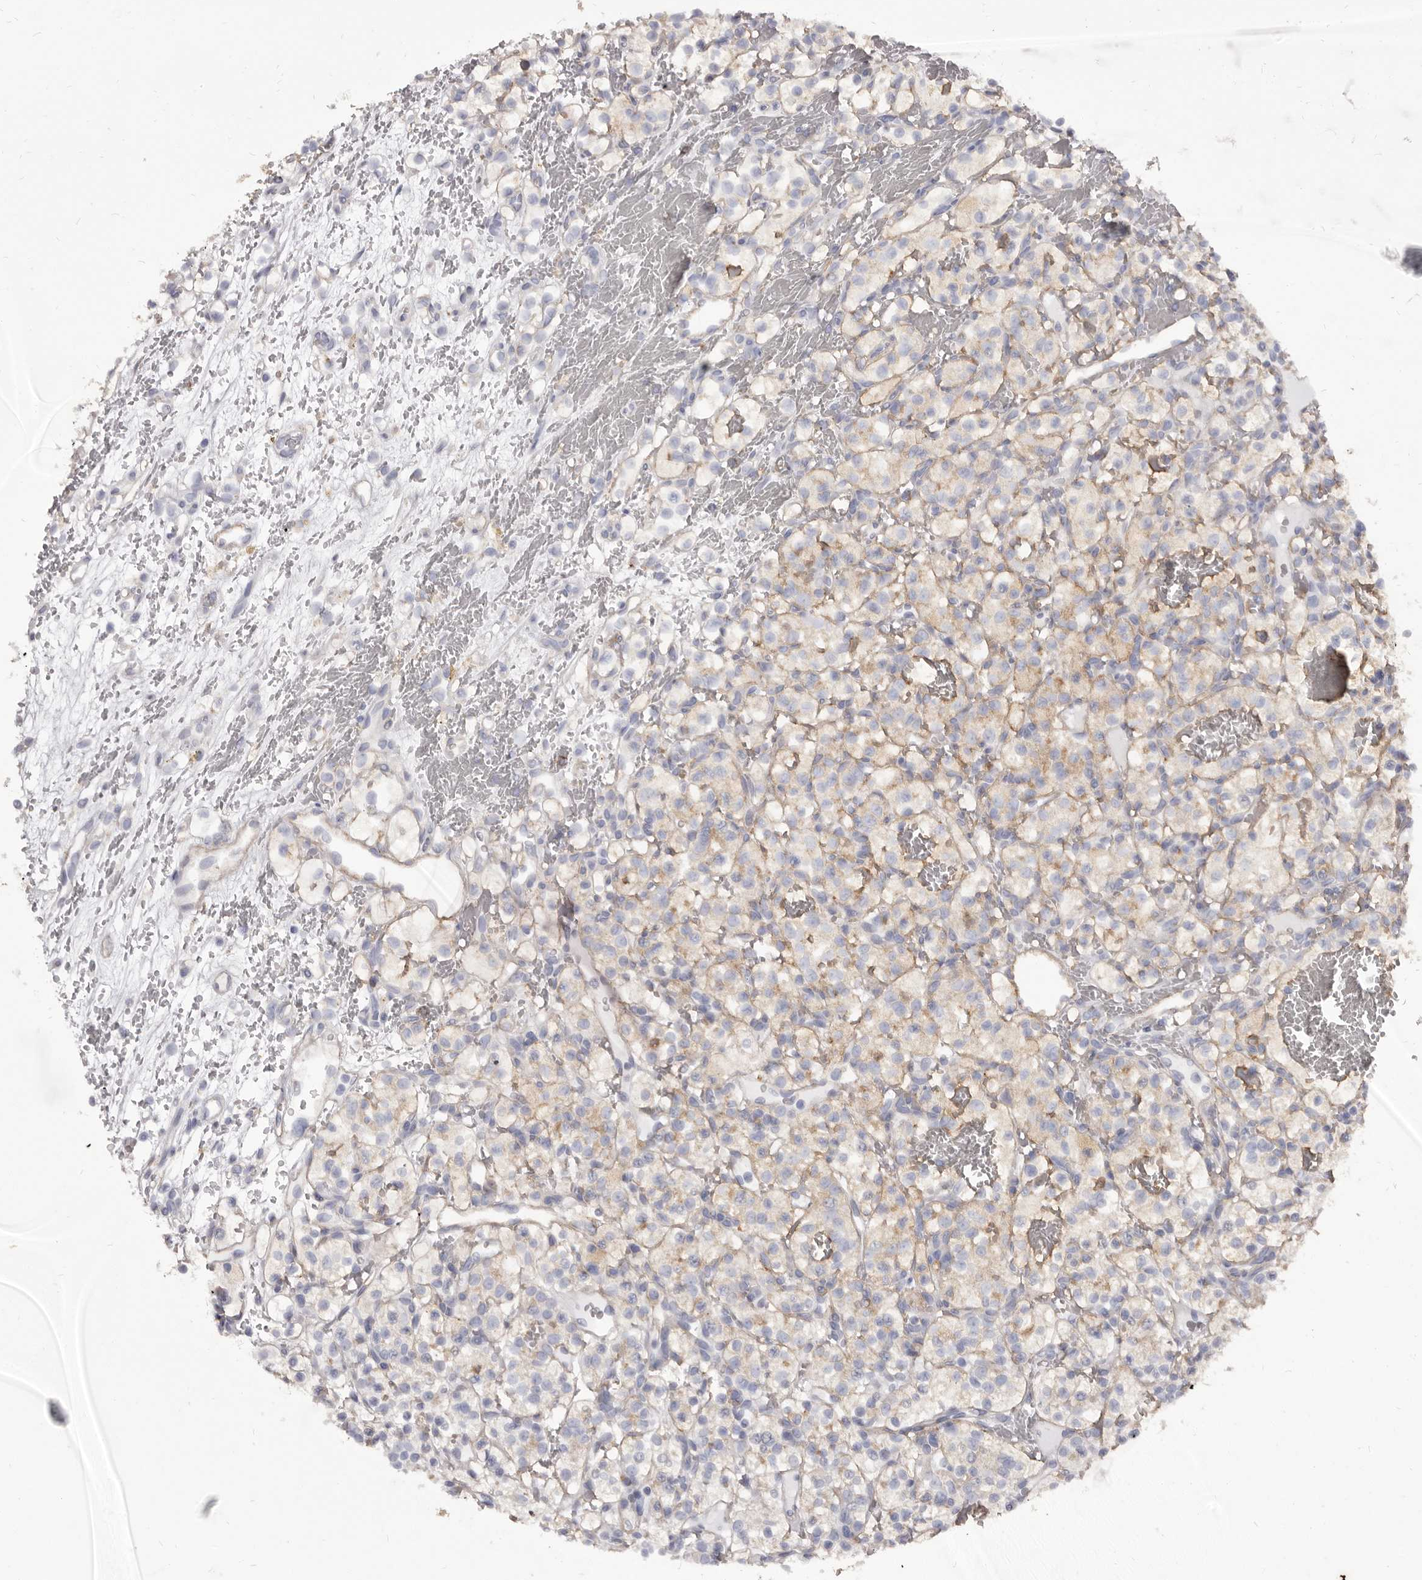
{"staining": {"intensity": "moderate", "quantity": "25%-75%", "location": "cytoplasmic/membranous"}, "tissue": "renal cancer", "cell_type": "Tumor cells", "image_type": "cancer", "snomed": [{"axis": "morphology", "description": "Adenocarcinoma, NOS"}, {"axis": "topography", "description": "Kidney"}], "caption": "Renal cancer (adenocarcinoma) stained with DAB IHC shows medium levels of moderate cytoplasmic/membranous positivity in approximately 25%-75% of tumor cells.", "gene": "TPD52", "patient": {"sex": "female", "age": 57}}